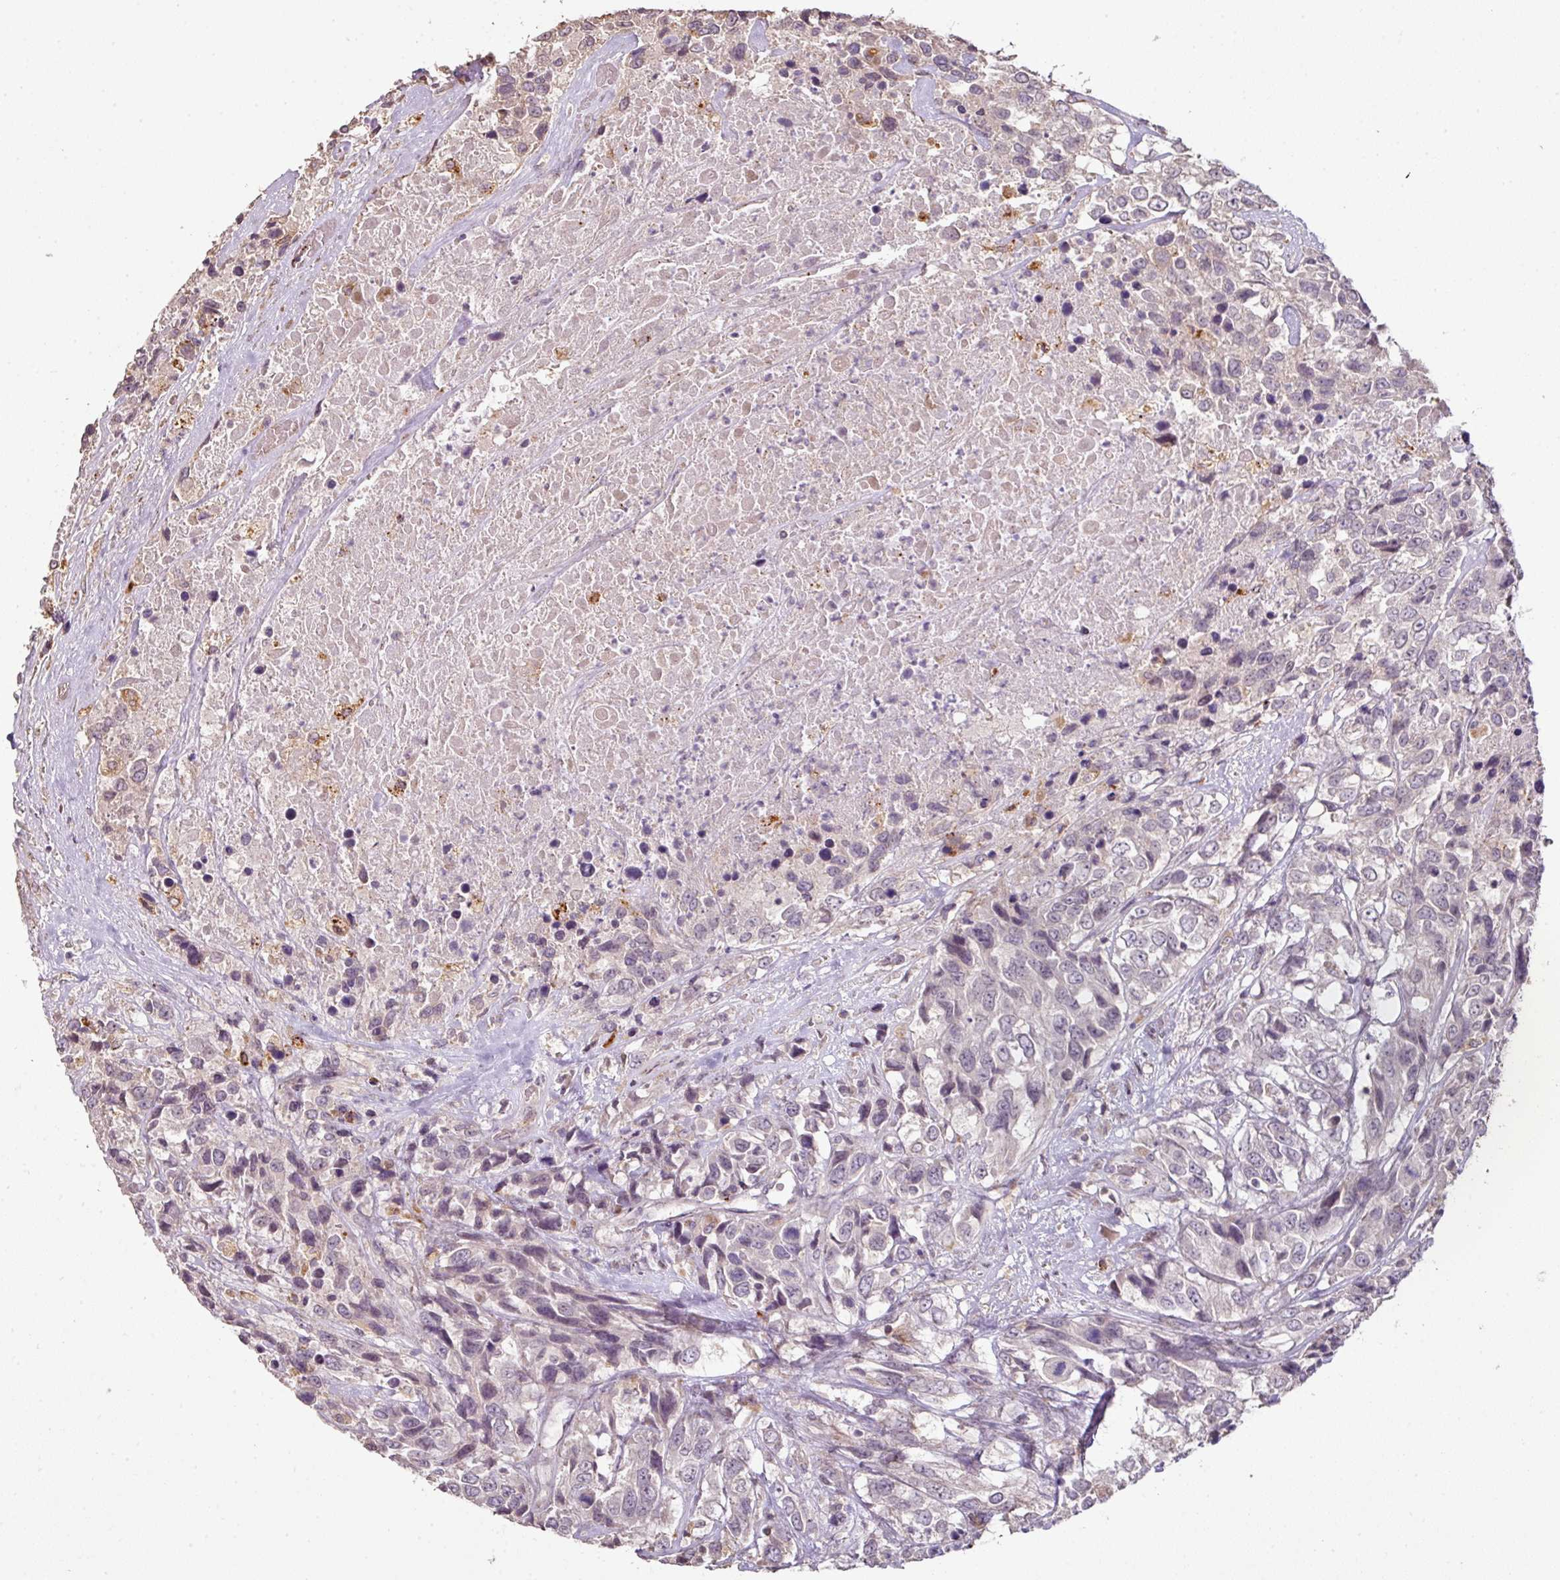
{"staining": {"intensity": "negative", "quantity": "none", "location": "none"}, "tissue": "urothelial cancer", "cell_type": "Tumor cells", "image_type": "cancer", "snomed": [{"axis": "morphology", "description": "Urothelial carcinoma, High grade"}, {"axis": "topography", "description": "Urinary bladder"}], "caption": "Urothelial cancer stained for a protein using IHC reveals no expression tumor cells.", "gene": "CXCR5", "patient": {"sex": "female", "age": 70}}